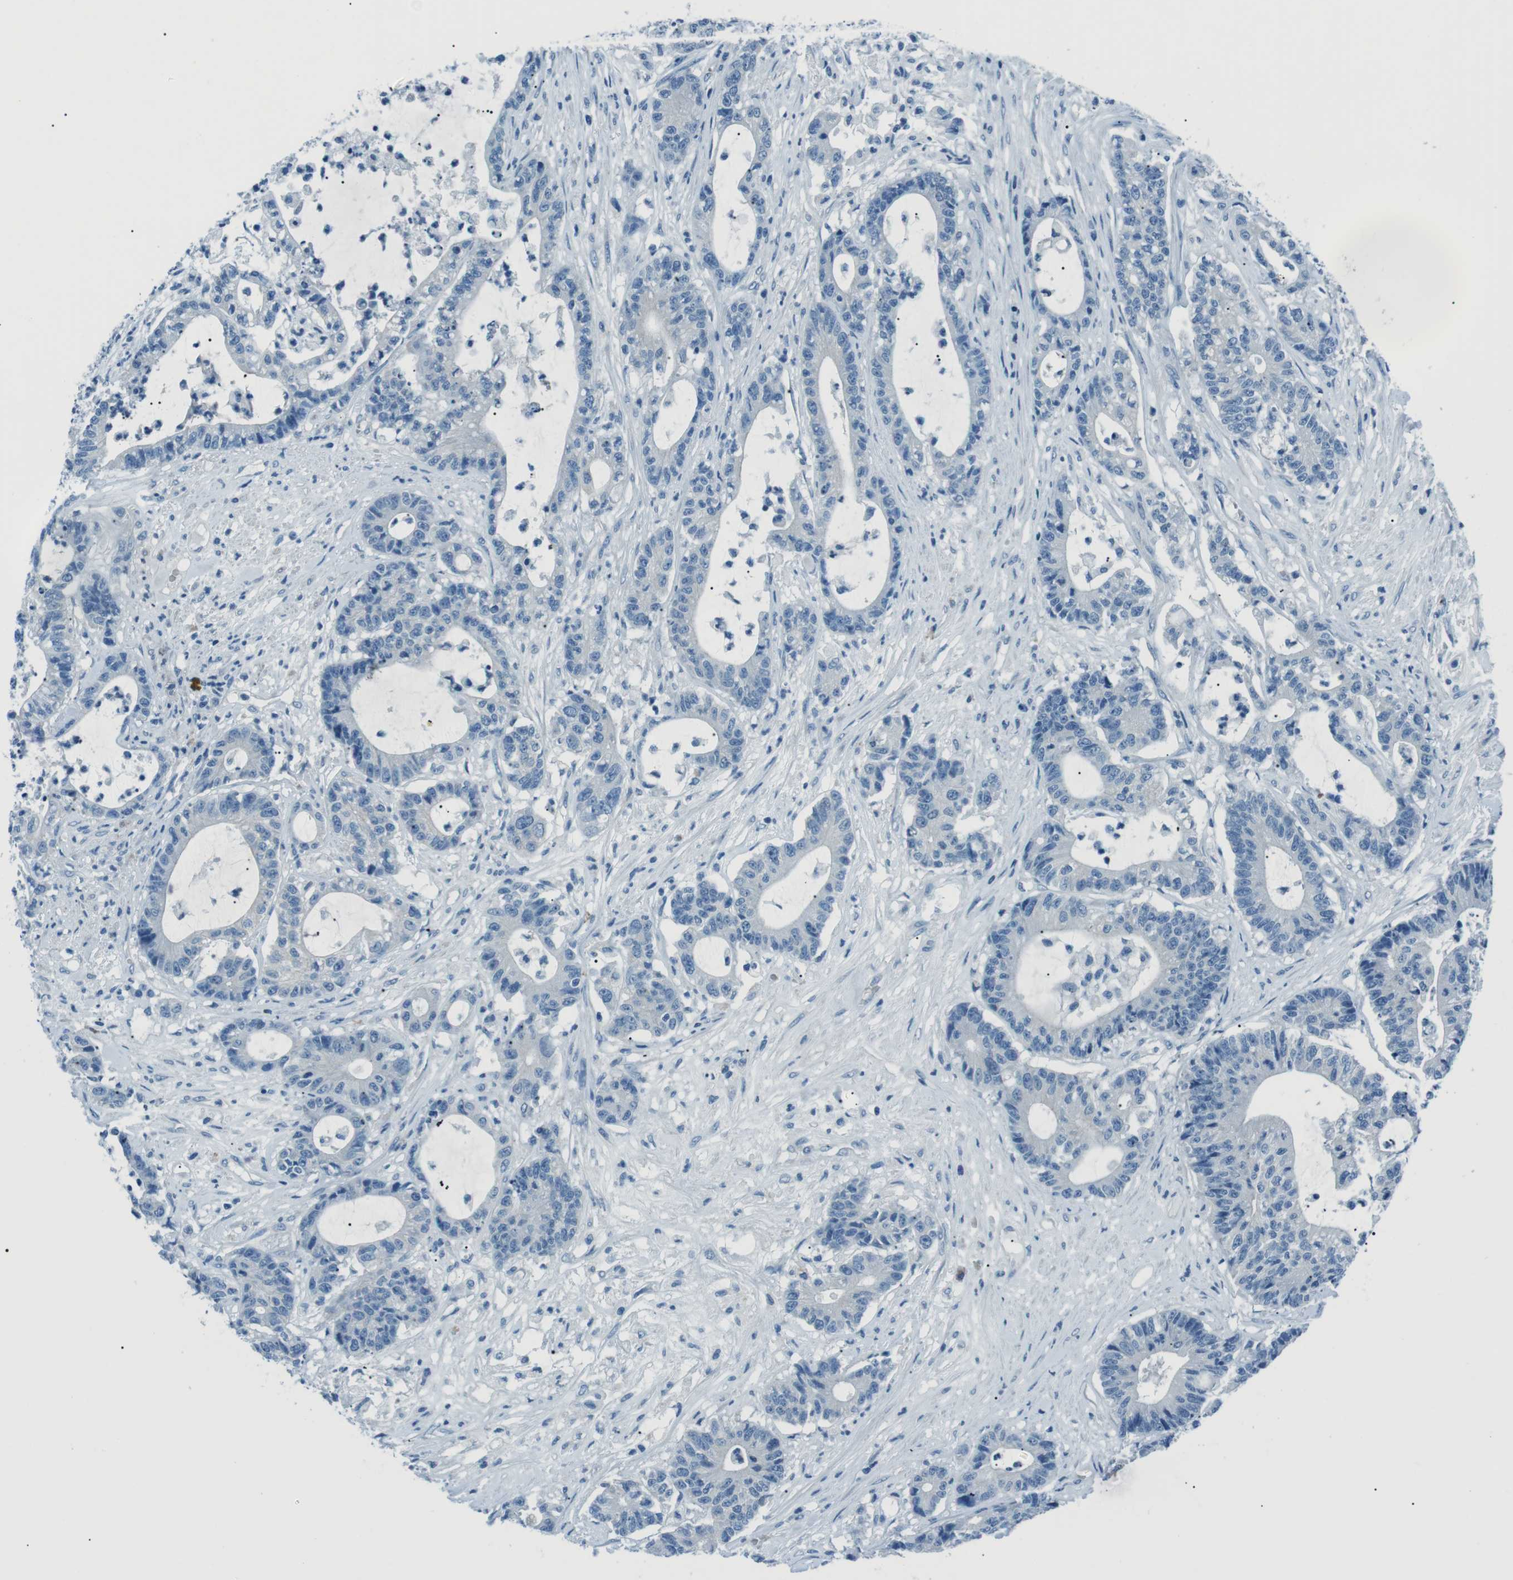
{"staining": {"intensity": "negative", "quantity": "none", "location": "none"}, "tissue": "colorectal cancer", "cell_type": "Tumor cells", "image_type": "cancer", "snomed": [{"axis": "morphology", "description": "Adenocarcinoma, NOS"}, {"axis": "topography", "description": "Colon"}], "caption": "Tumor cells are negative for brown protein staining in colorectal cancer (adenocarcinoma).", "gene": "ST6GAL1", "patient": {"sex": "female", "age": 84}}